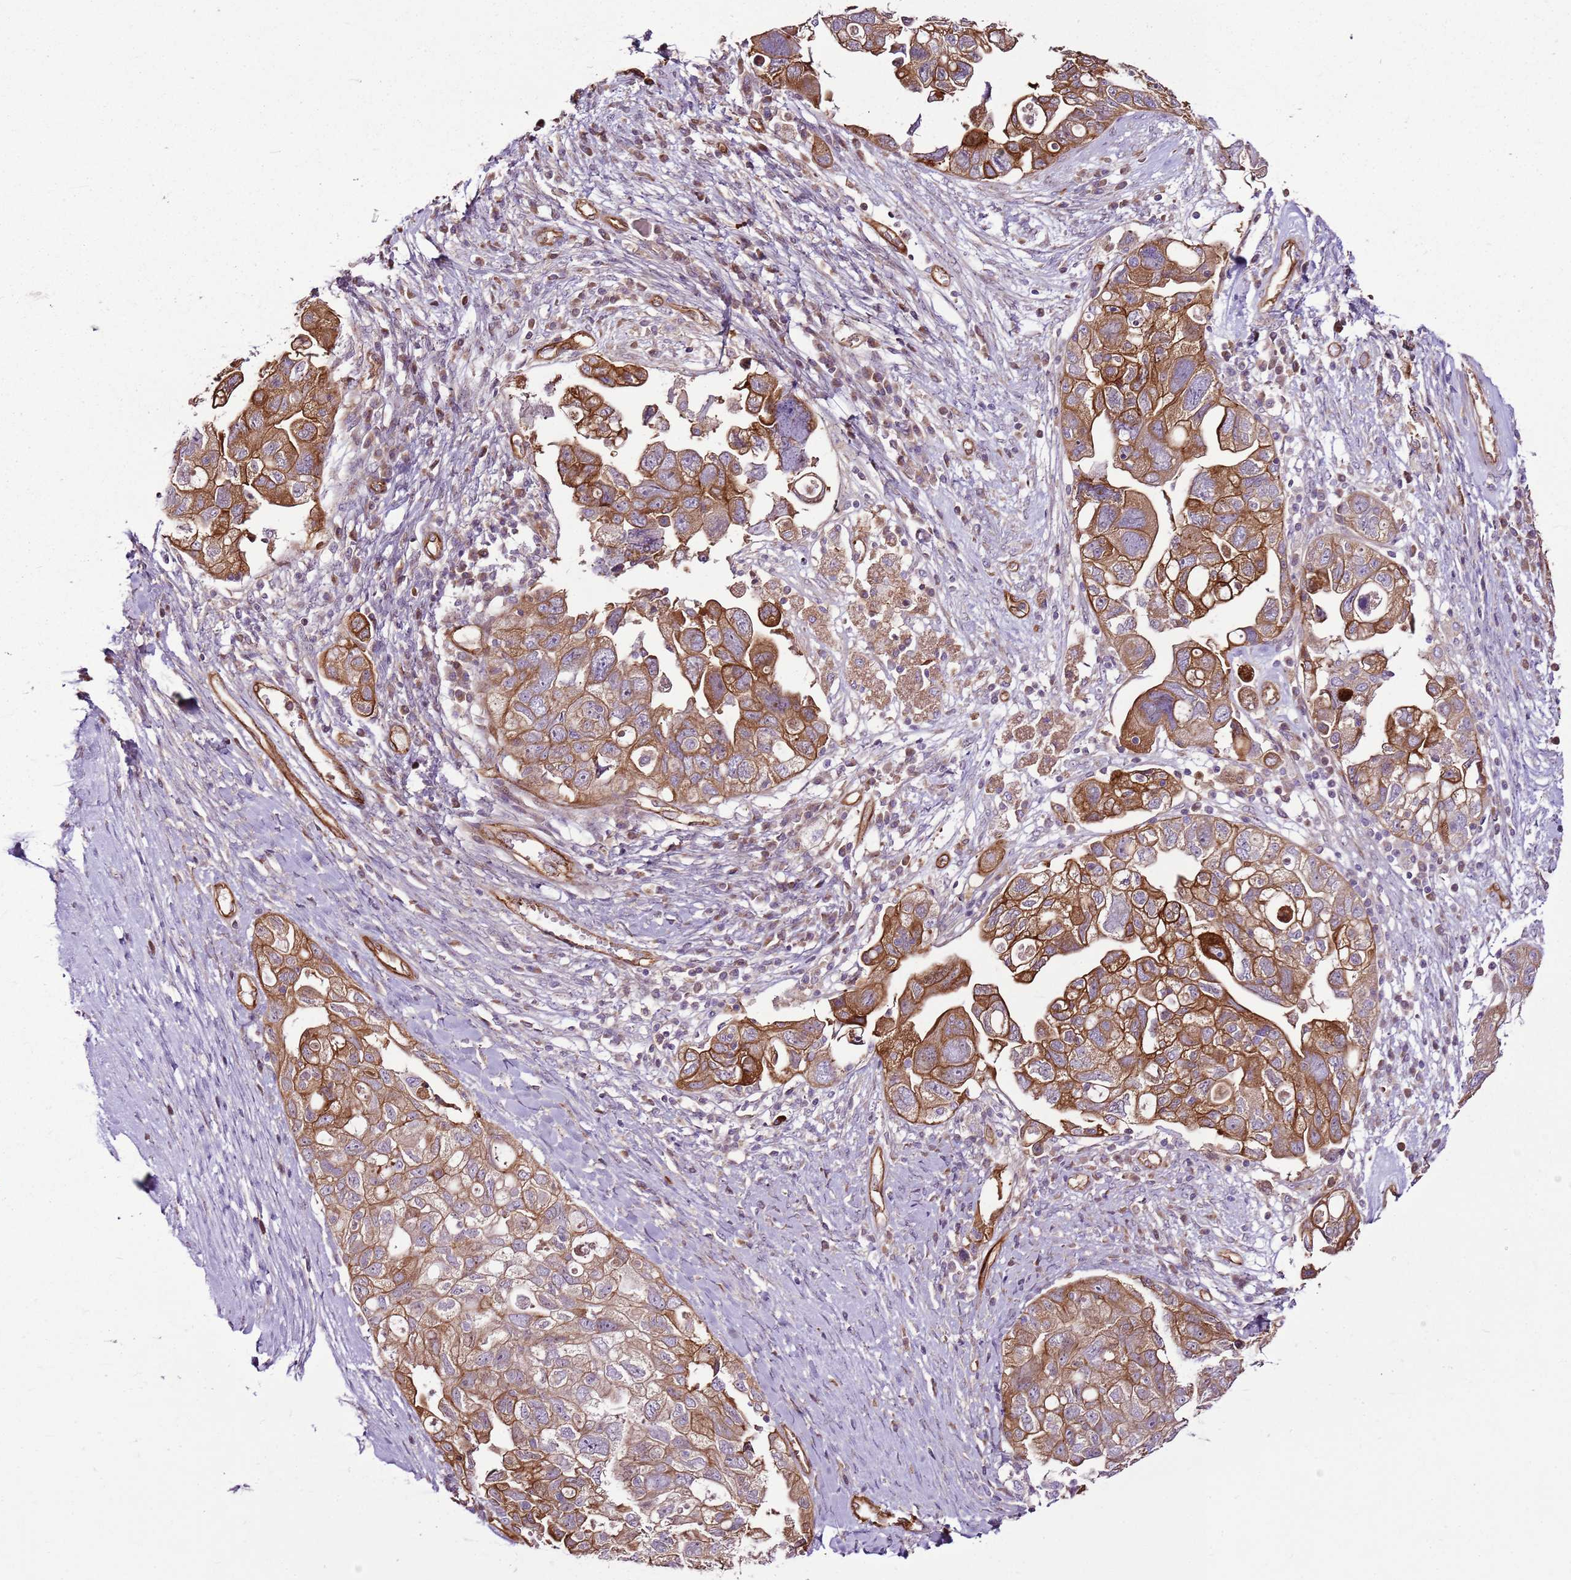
{"staining": {"intensity": "moderate", "quantity": ">75%", "location": "cytoplasmic/membranous"}, "tissue": "ovarian cancer", "cell_type": "Tumor cells", "image_type": "cancer", "snomed": [{"axis": "morphology", "description": "Carcinoma, NOS"}, {"axis": "morphology", "description": "Cystadenocarcinoma, serous, NOS"}, {"axis": "topography", "description": "Ovary"}], "caption": "The photomicrograph reveals staining of carcinoma (ovarian), revealing moderate cytoplasmic/membranous protein staining (brown color) within tumor cells.", "gene": "ZNF827", "patient": {"sex": "female", "age": 69}}